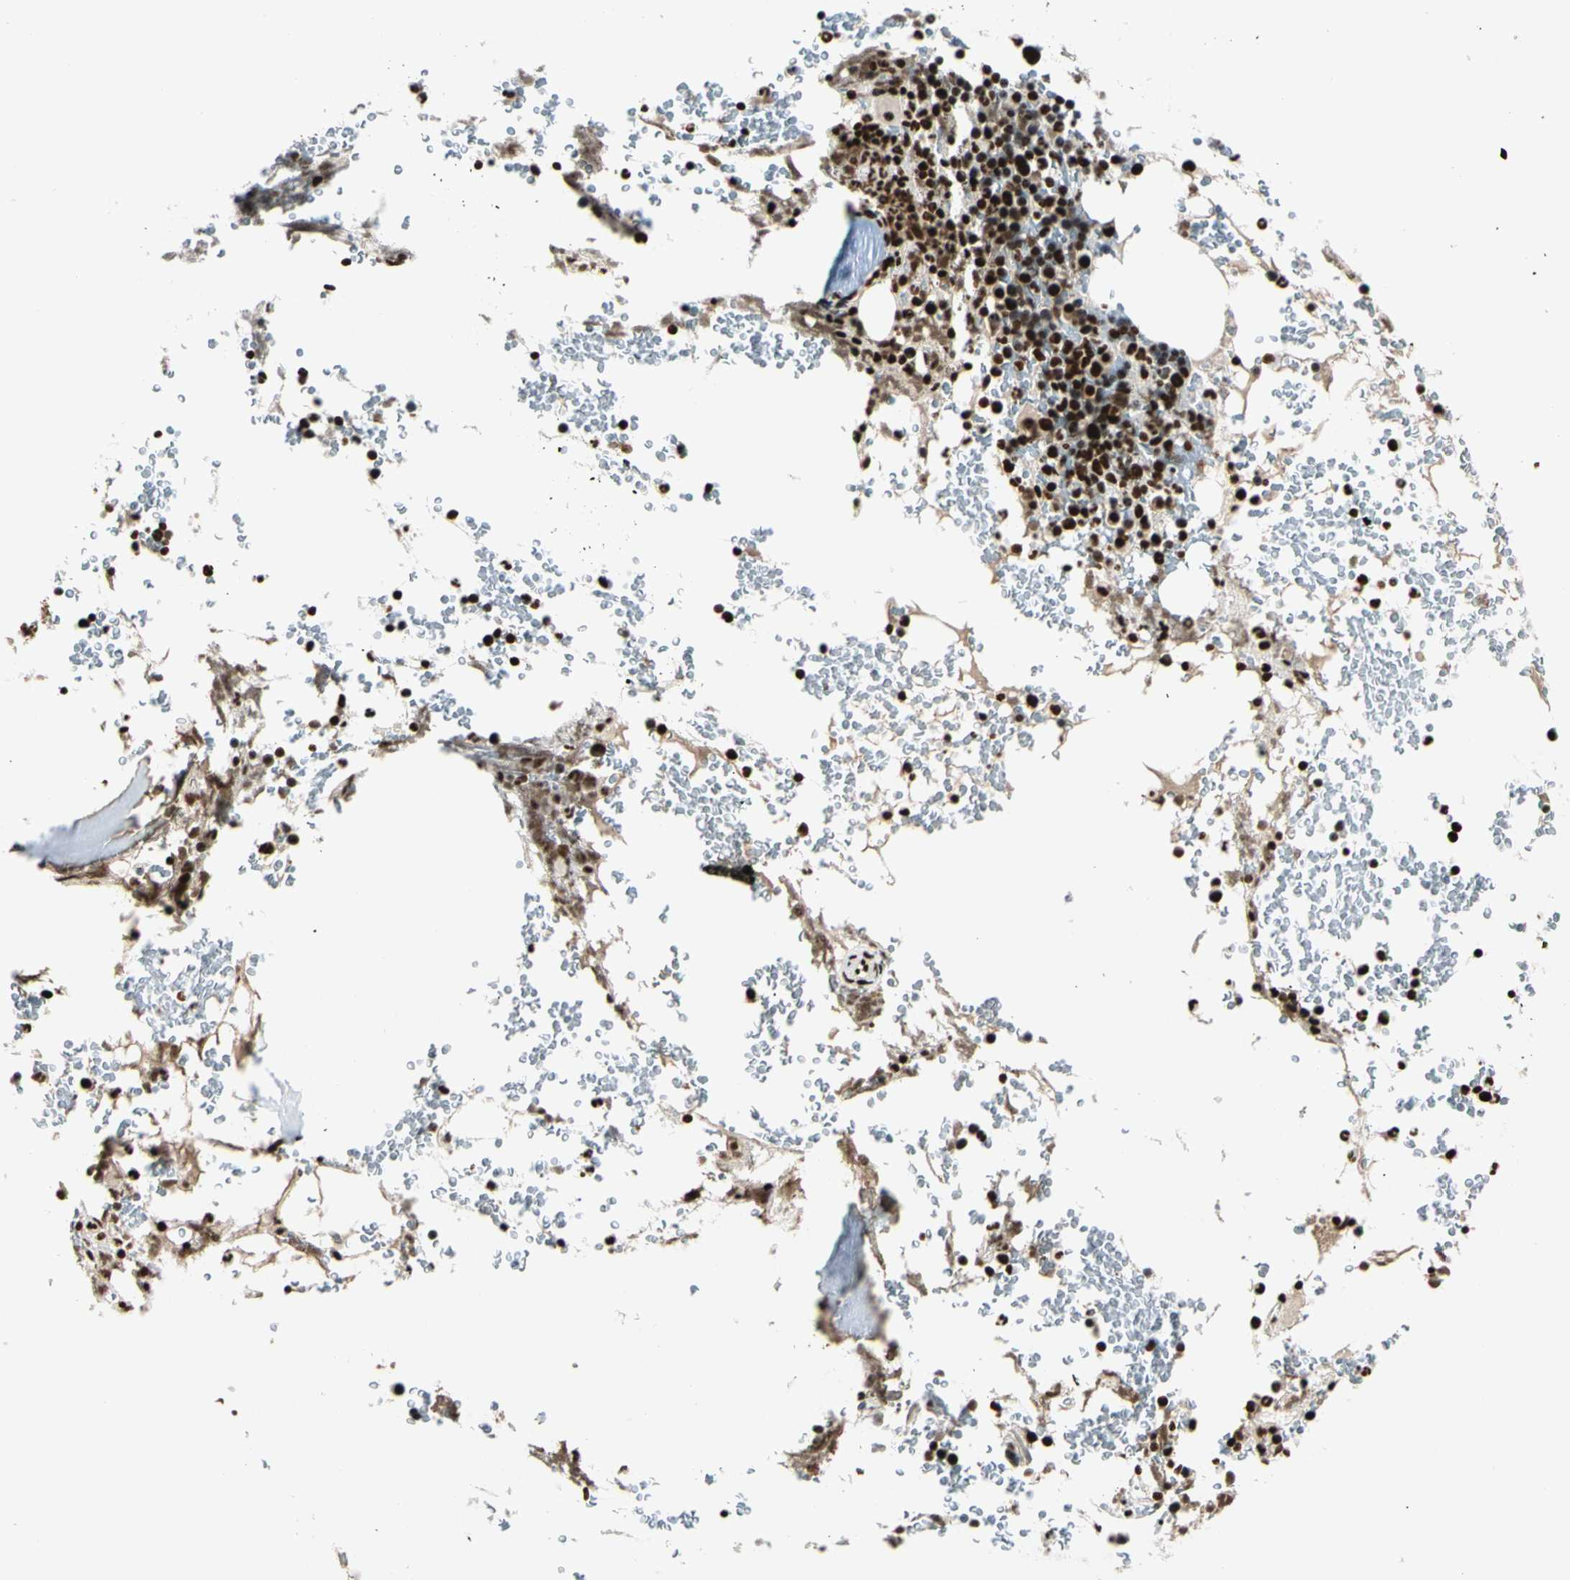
{"staining": {"intensity": "strong", "quantity": ">75%", "location": "nuclear"}, "tissue": "bone marrow", "cell_type": "Hematopoietic cells", "image_type": "normal", "snomed": [{"axis": "morphology", "description": "Normal tissue, NOS"}, {"axis": "topography", "description": "Bone marrow"}], "caption": "Immunohistochemistry (IHC) of unremarkable bone marrow shows high levels of strong nuclear expression in approximately >75% of hematopoietic cells.", "gene": "CCAR1", "patient": {"sex": "female", "age": 66}}